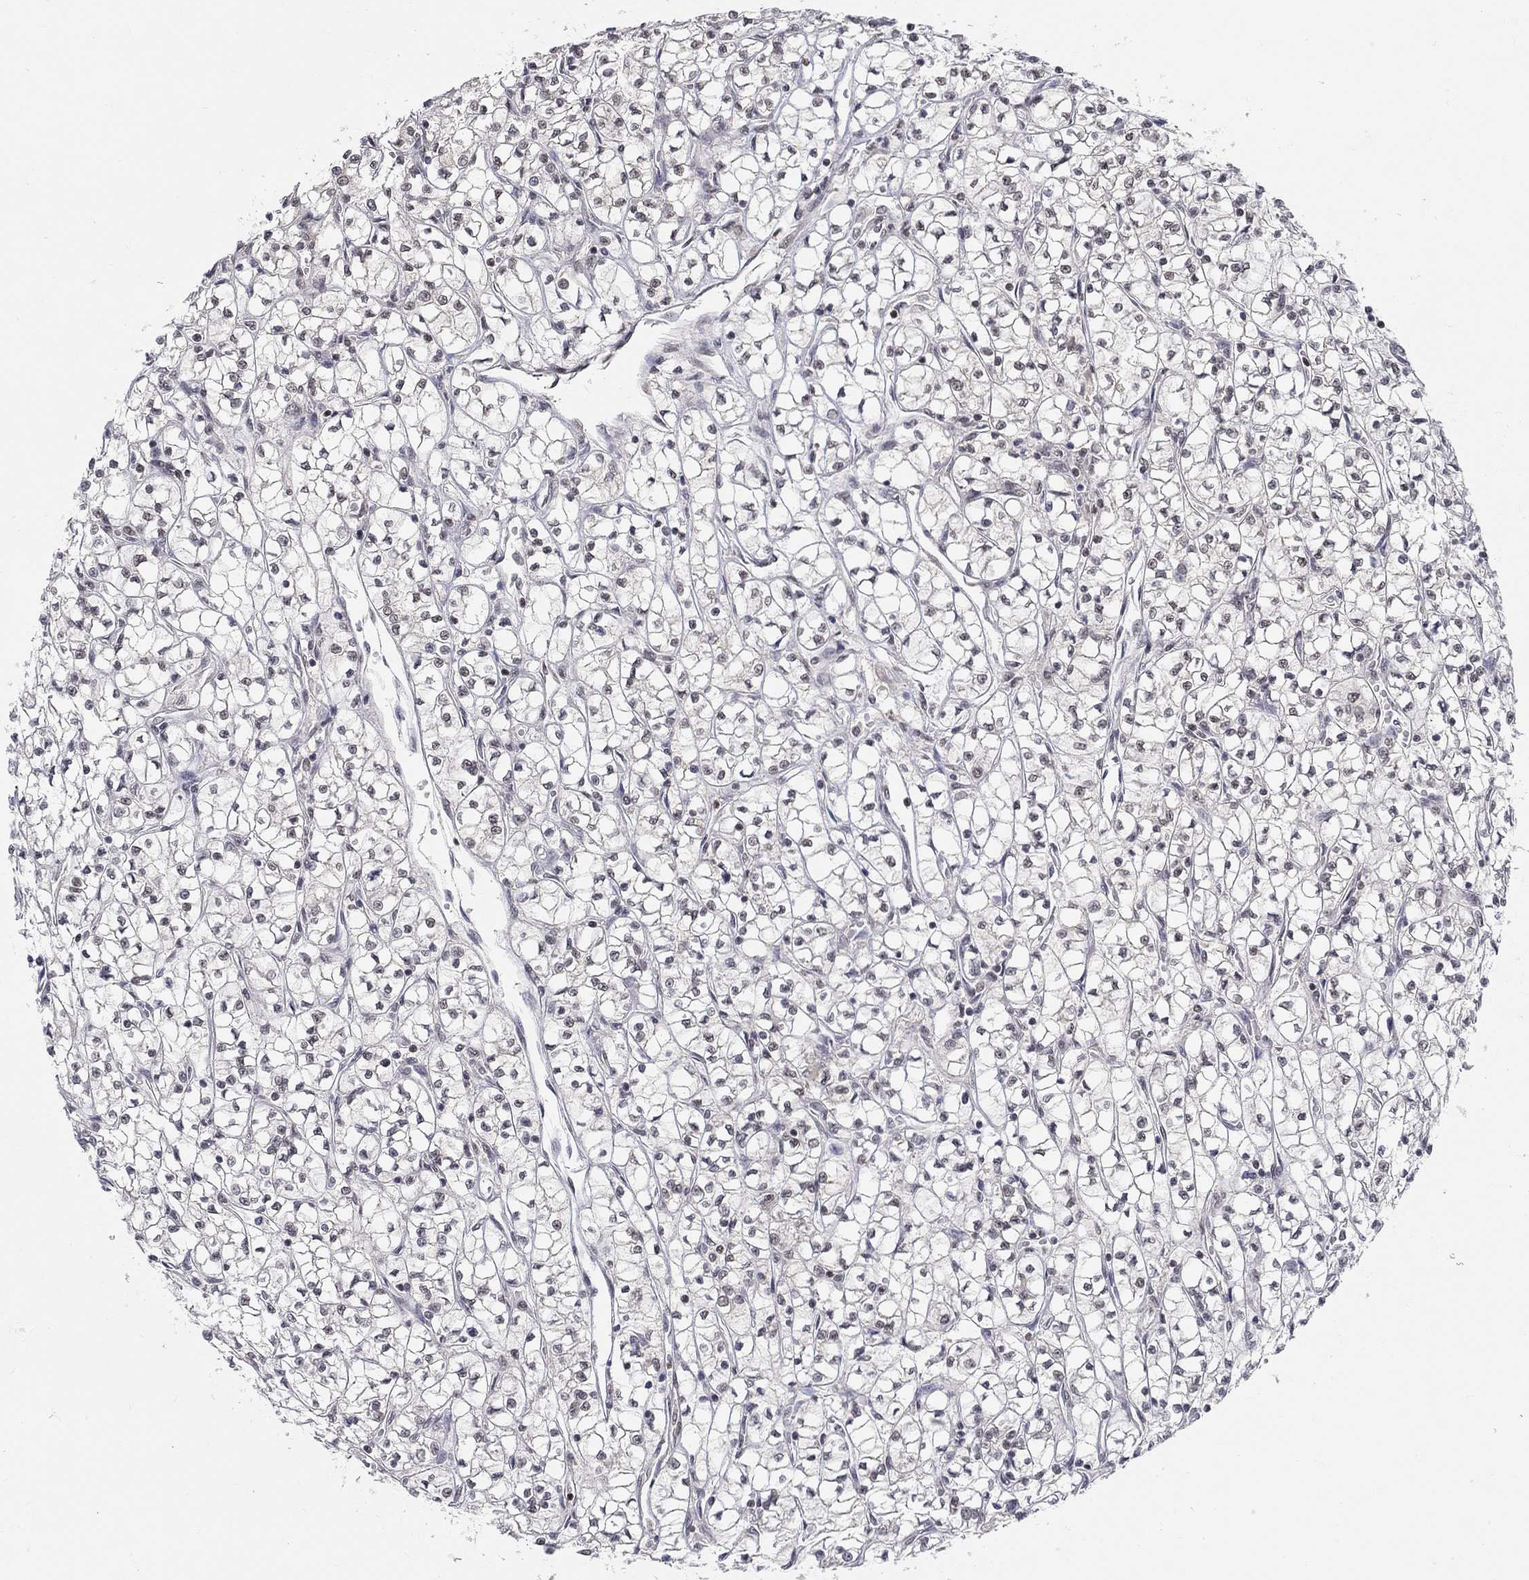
{"staining": {"intensity": "moderate", "quantity": "<25%", "location": "nuclear"}, "tissue": "renal cancer", "cell_type": "Tumor cells", "image_type": "cancer", "snomed": [{"axis": "morphology", "description": "Adenocarcinoma, NOS"}, {"axis": "topography", "description": "Kidney"}], "caption": "This histopathology image reveals IHC staining of renal adenocarcinoma, with low moderate nuclear staining in approximately <25% of tumor cells.", "gene": "KLF12", "patient": {"sex": "female", "age": 64}}